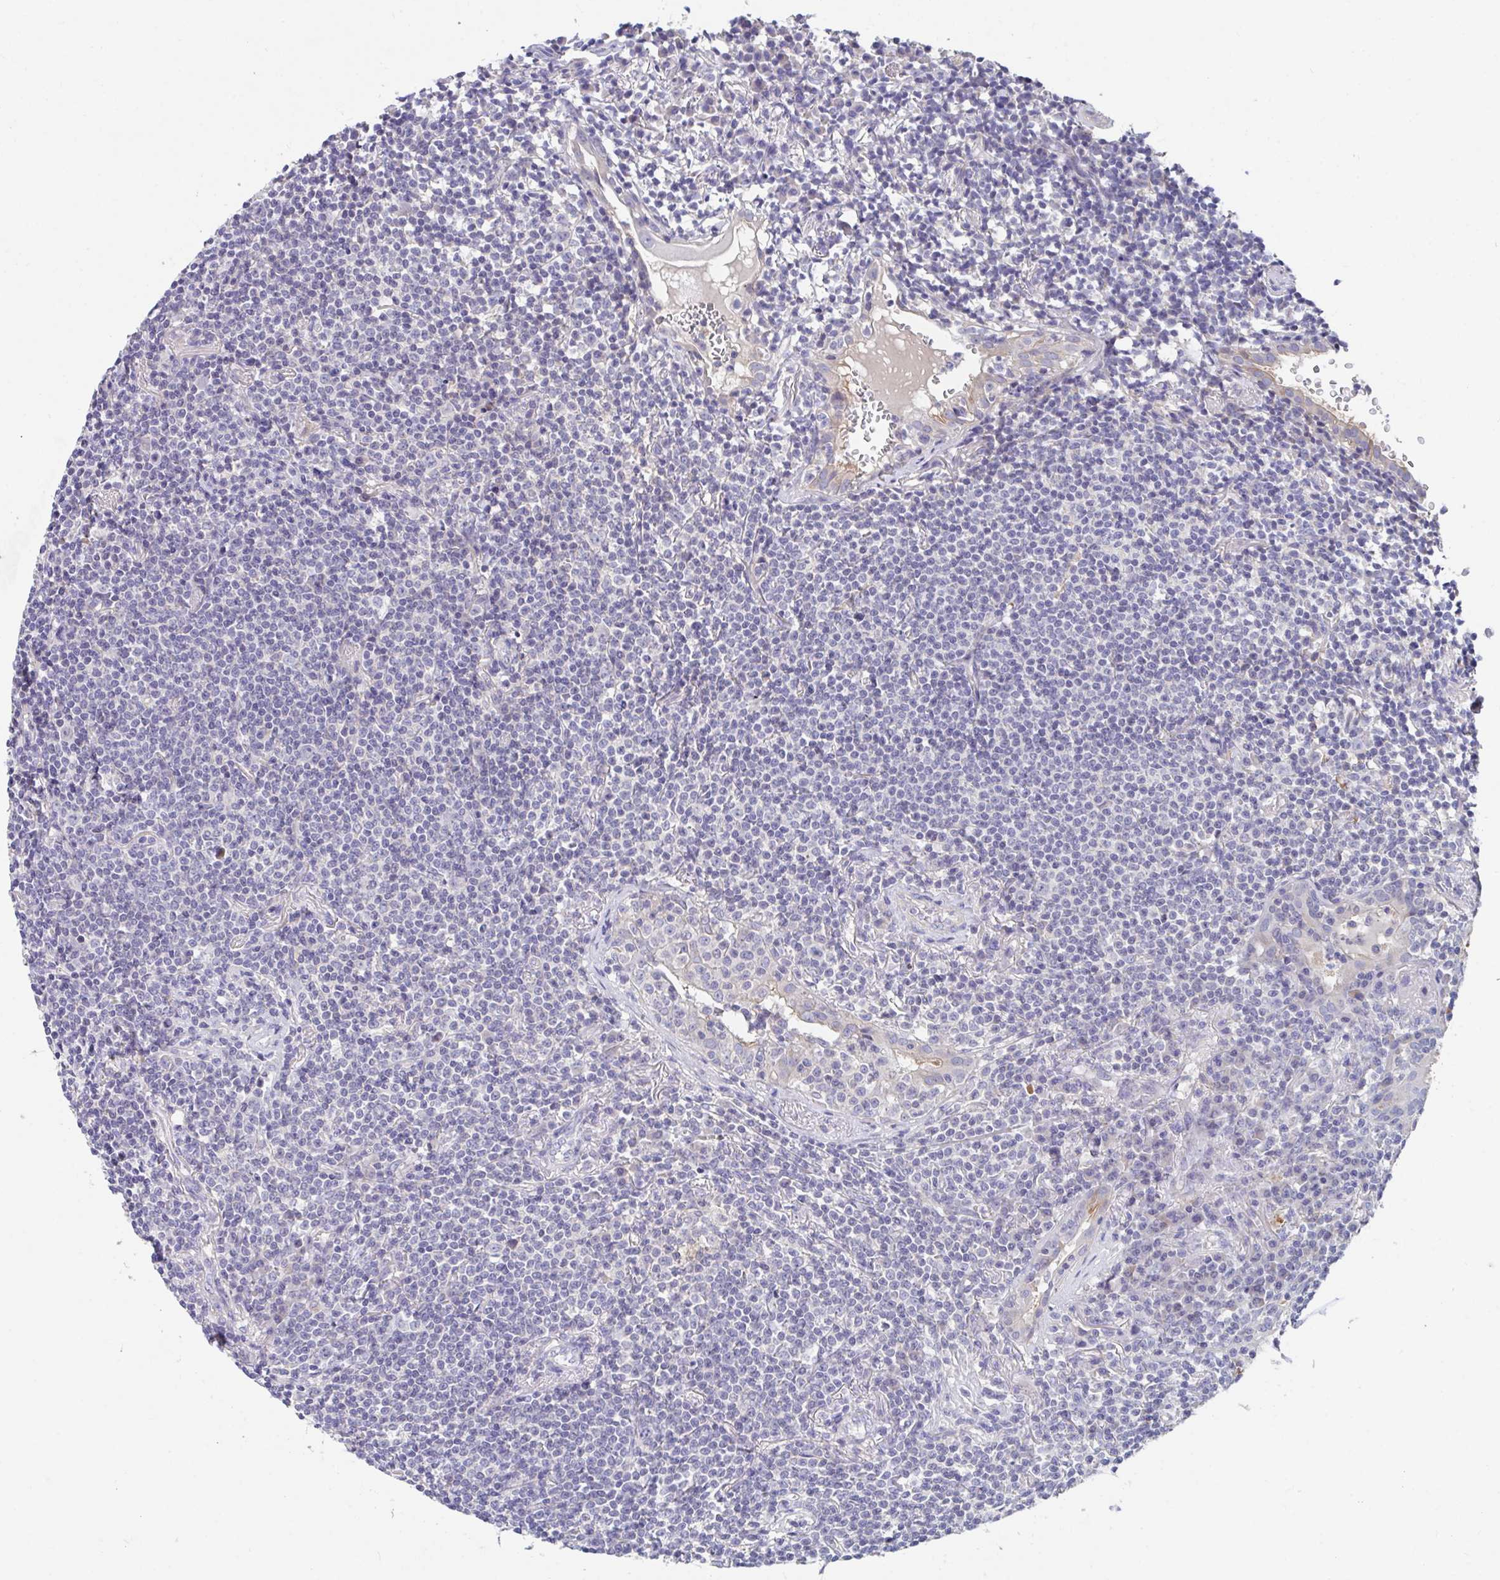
{"staining": {"intensity": "negative", "quantity": "none", "location": "none"}, "tissue": "lymphoma", "cell_type": "Tumor cells", "image_type": "cancer", "snomed": [{"axis": "morphology", "description": "Malignant lymphoma, non-Hodgkin's type, Low grade"}, {"axis": "topography", "description": "Lung"}], "caption": "IHC of lymphoma demonstrates no positivity in tumor cells. Nuclei are stained in blue.", "gene": "ZNF561", "patient": {"sex": "female", "age": 71}}